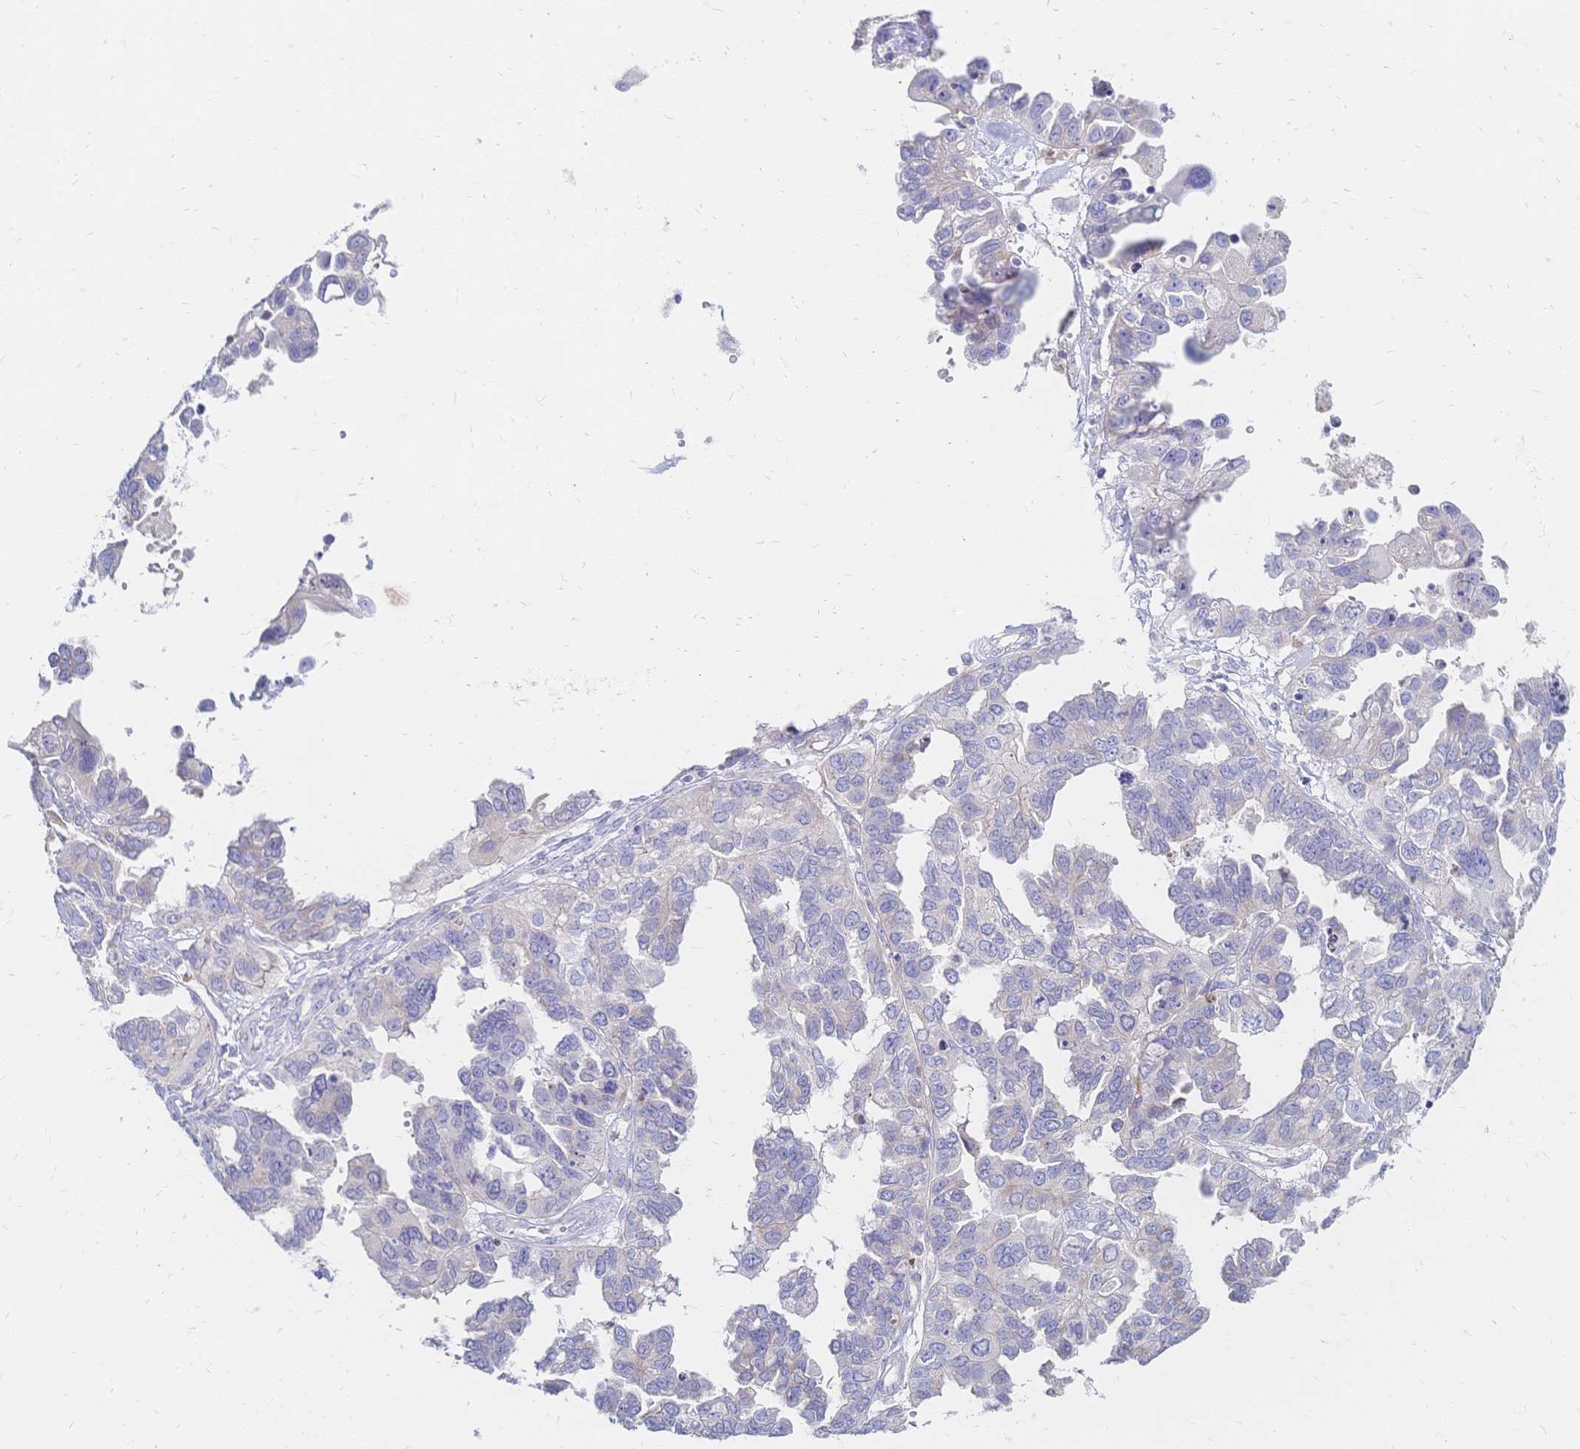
{"staining": {"intensity": "negative", "quantity": "none", "location": "none"}, "tissue": "ovarian cancer", "cell_type": "Tumor cells", "image_type": "cancer", "snomed": [{"axis": "morphology", "description": "Cystadenocarcinoma, serous, NOS"}, {"axis": "topography", "description": "Ovary"}], "caption": "Ovarian cancer (serous cystadenocarcinoma) was stained to show a protein in brown. There is no significant expression in tumor cells. (Brightfield microscopy of DAB (3,3'-diaminobenzidine) IHC at high magnification).", "gene": "VWC2L", "patient": {"sex": "female", "age": 53}}